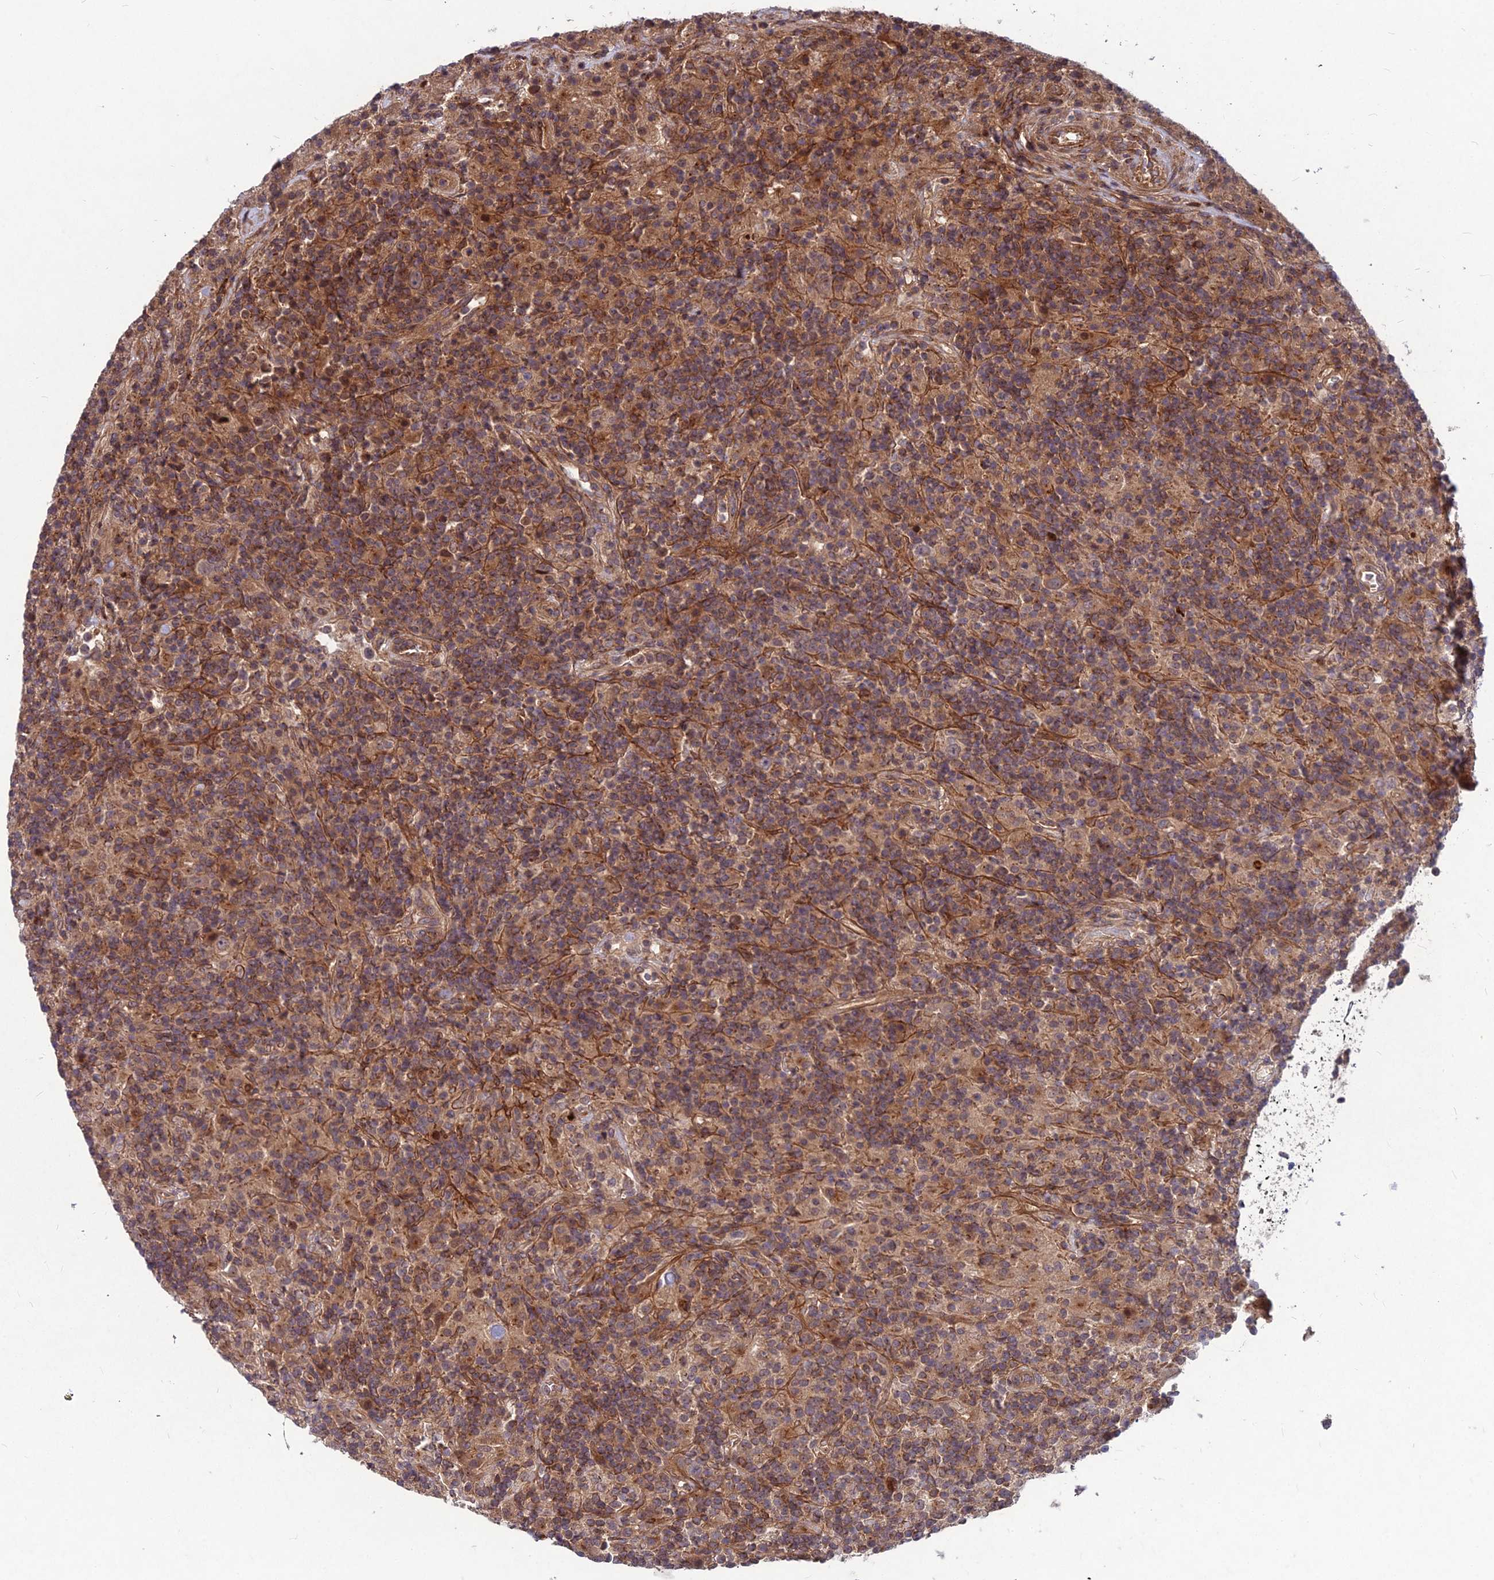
{"staining": {"intensity": "weak", "quantity": ">75%", "location": "cytoplasmic/membranous"}, "tissue": "lymphoma", "cell_type": "Tumor cells", "image_type": "cancer", "snomed": [{"axis": "morphology", "description": "Hodgkin's disease, NOS"}, {"axis": "topography", "description": "Lymph node"}], "caption": "The image reveals staining of Hodgkin's disease, revealing weak cytoplasmic/membranous protein expression (brown color) within tumor cells. (DAB (3,3'-diaminobenzidine) = brown stain, brightfield microscopy at high magnification).", "gene": "MFSD8", "patient": {"sex": "male", "age": 70}}